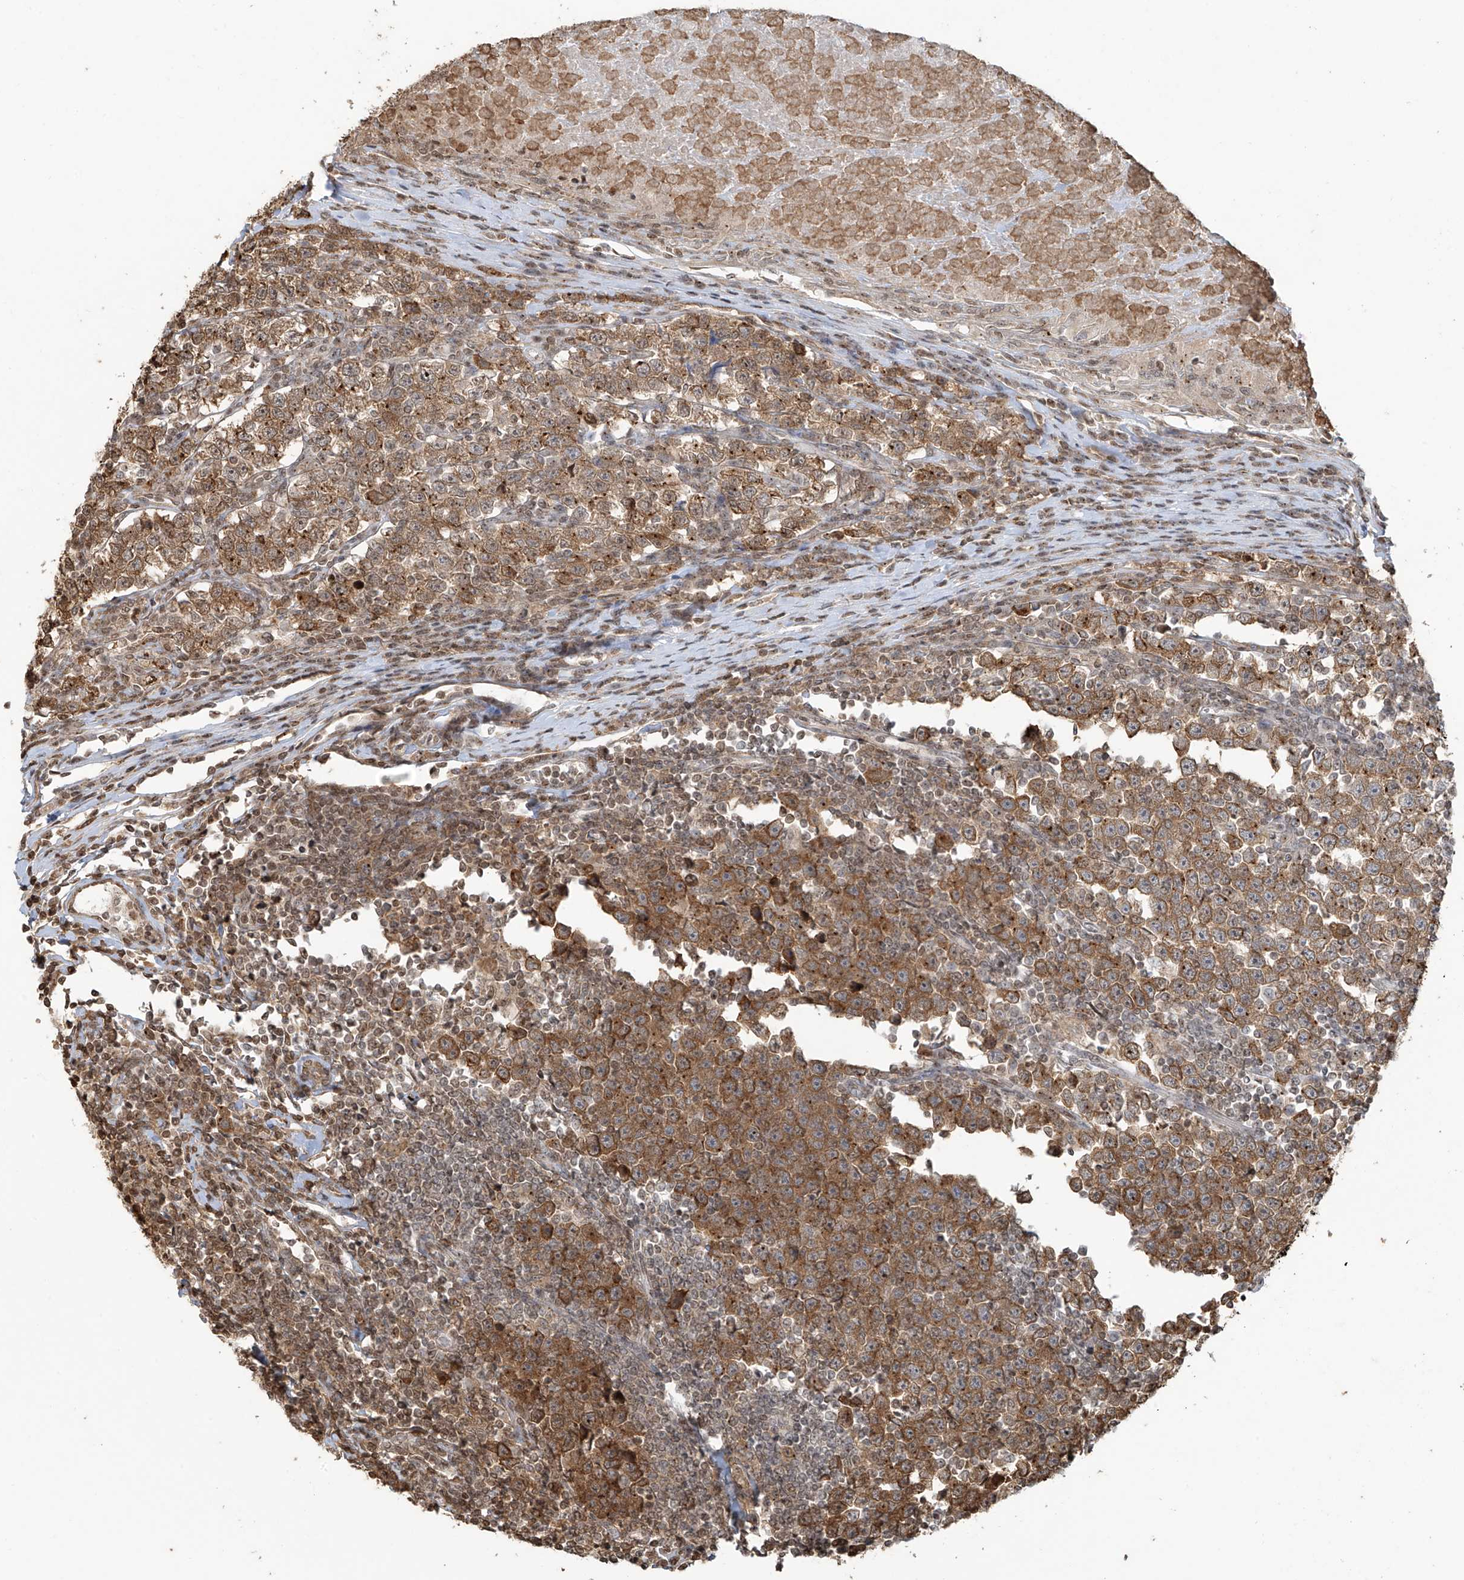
{"staining": {"intensity": "moderate", "quantity": ">75%", "location": "cytoplasmic/membranous"}, "tissue": "testis cancer", "cell_type": "Tumor cells", "image_type": "cancer", "snomed": [{"axis": "morphology", "description": "Normal tissue, NOS"}, {"axis": "morphology", "description": "Seminoma, NOS"}, {"axis": "topography", "description": "Testis"}], "caption": "DAB immunohistochemical staining of testis seminoma exhibits moderate cytoplasmic/membranous protein expression in approximately >75% of tumor cells.", "gene": "VMP1", "patient": {"sex": "male", "age": 43}}